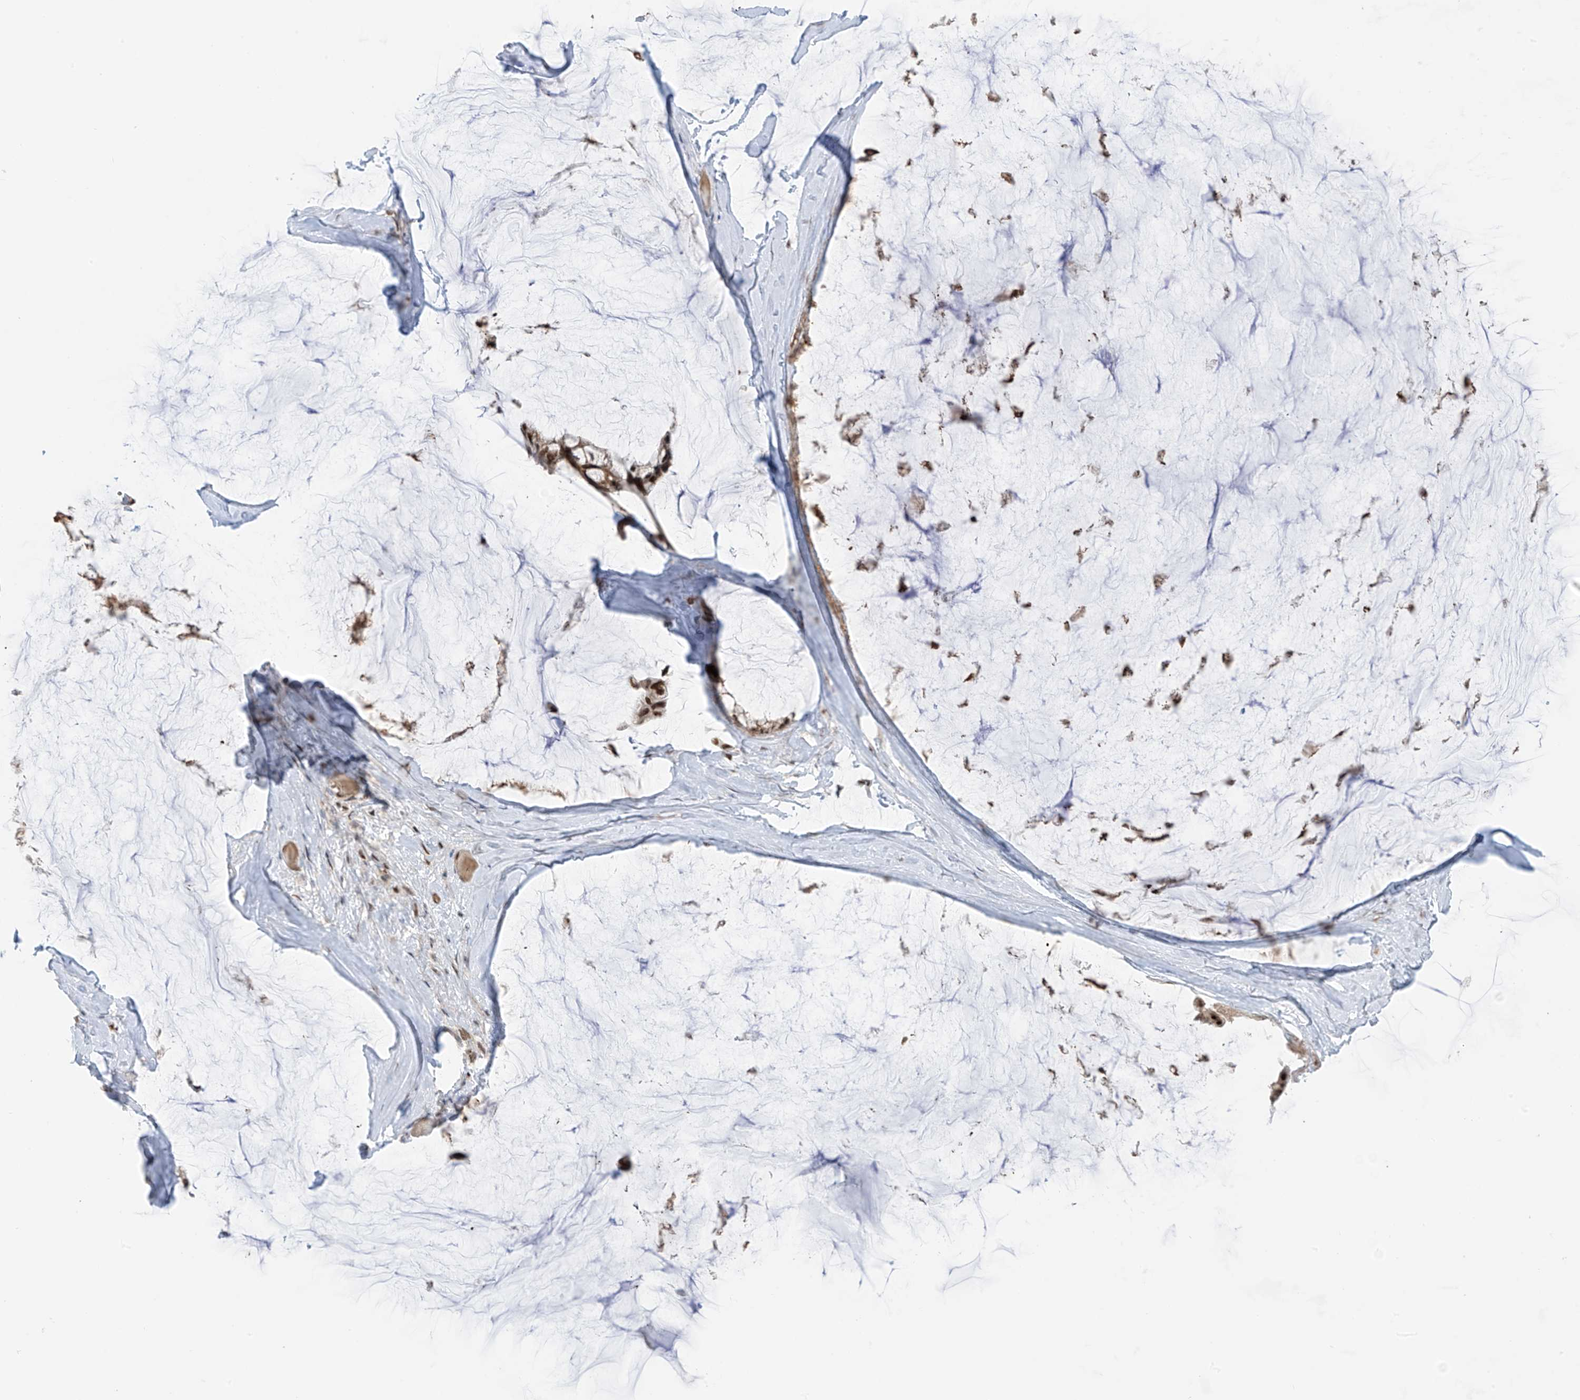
{"staining": {"intensity": "moderate", "quantity": ">75%", "location": "nuclear"}, "tissue": "ovarian cancer", "cell_type": "Tumor cells", "image_type": "cancer", "snomed": [{"axis": "morphology", "description": "Cystadenocarcinoma, mucinous, NOS"}, {"axis": "topography", "description": "Ovary"}], "caption": "Moderate nuclear staining is present in about >75% of tumor cells in ovarian mucinous cystadenocarcinoma.", "gene": "ZCWPW2", "patient": {"sex": "female", "age": 39}}